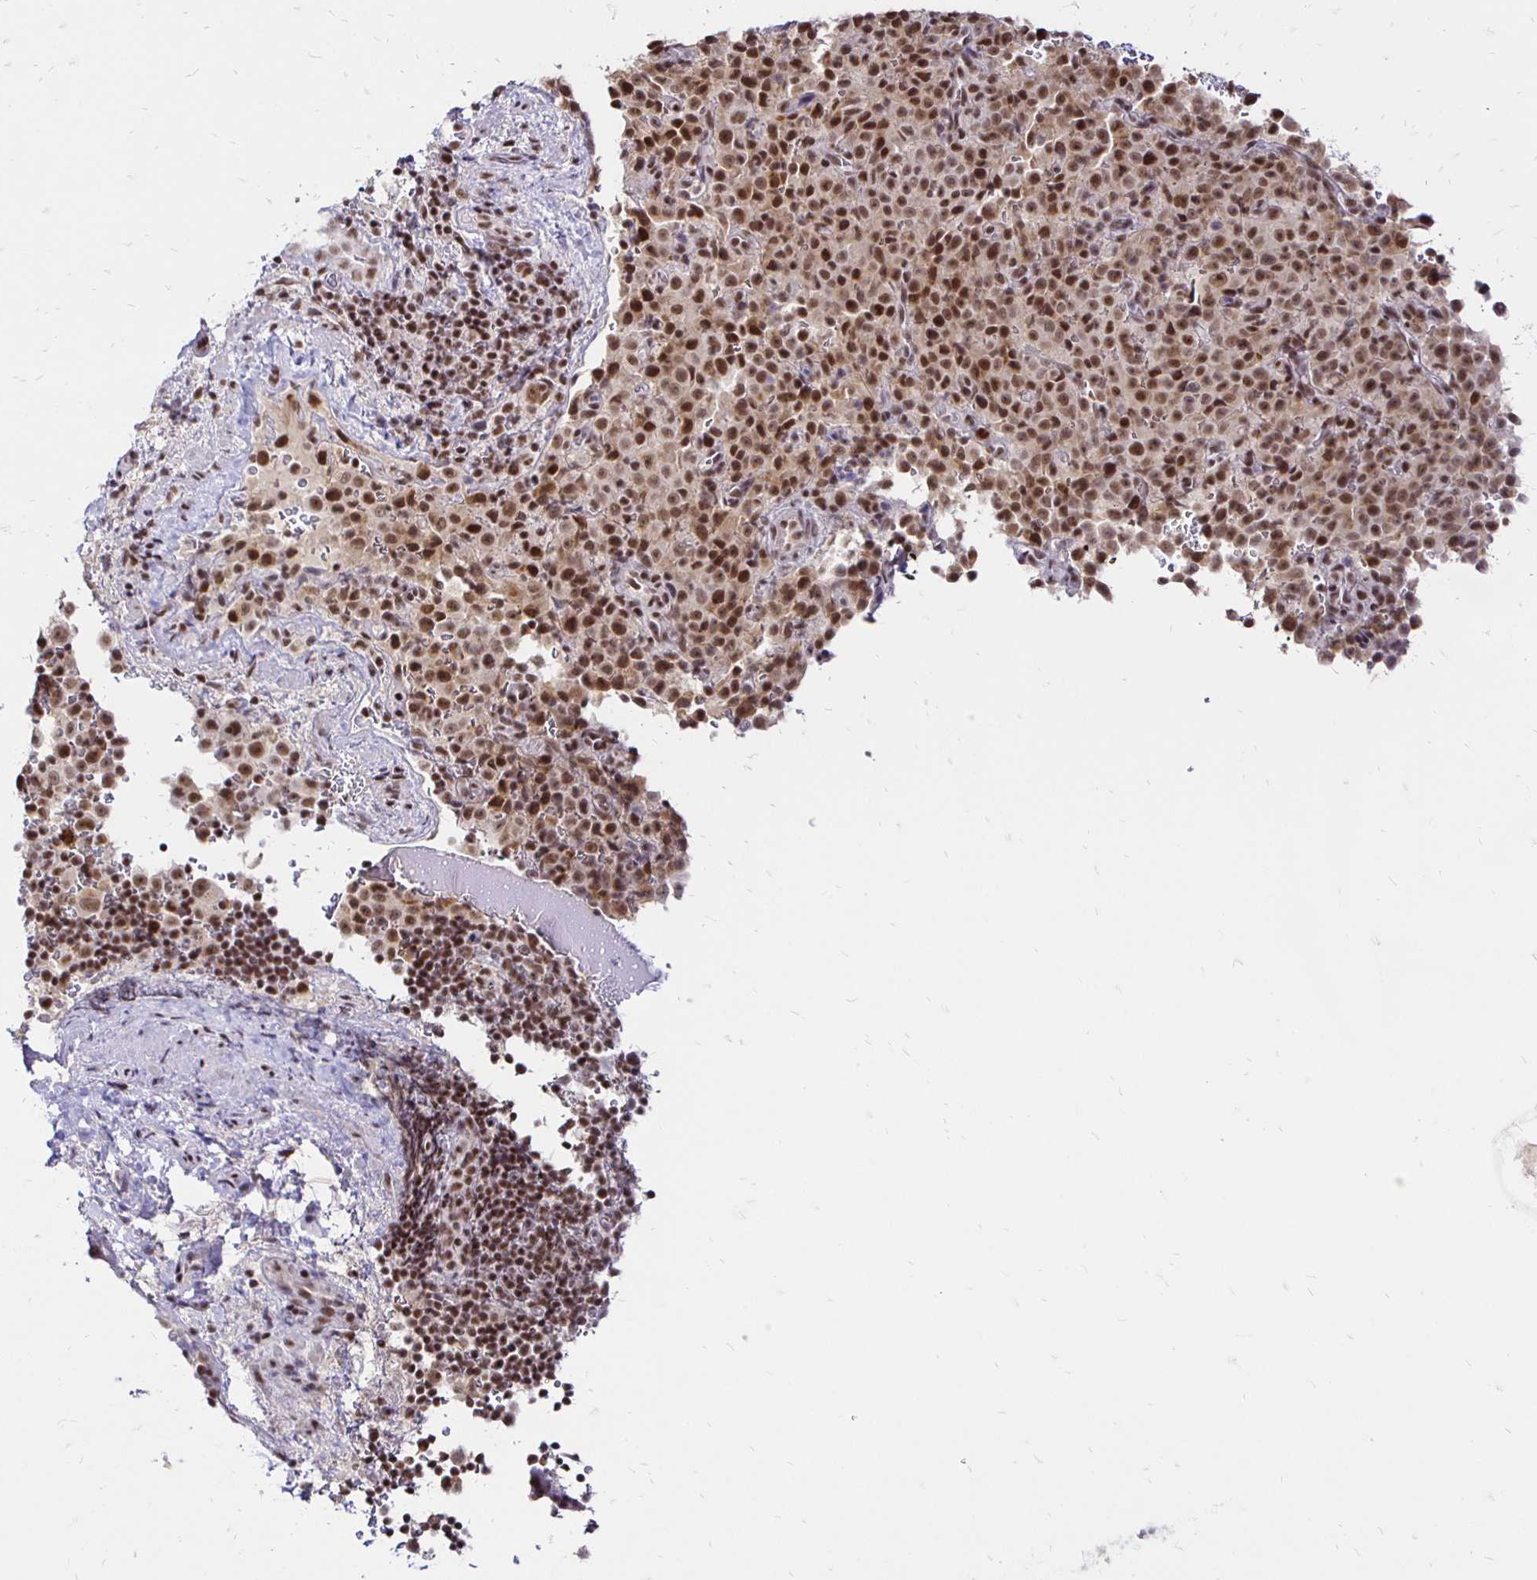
{"staining": {"intensity": "moderate", "quantity": ">75%", "location": "nuclear"}, "tissue": "melanoma", "cell_type": "Tumor cells", "image_type": "cancer", "snomed": [{"axis": "morphology", "description": "Malignant melanoma, Metastatic site"}, {"axis": "topography", "description": "Skin"}, {"axis": "topography", "description": "Lymph node"}], "caption": "This is an image of immunohistochemistry (IHC) staining of melanoma, which shows moderate staining in the nuclear of tumor cells.", "gene": "SIN3A", "patient": {"sex": "male", "age": 66}}